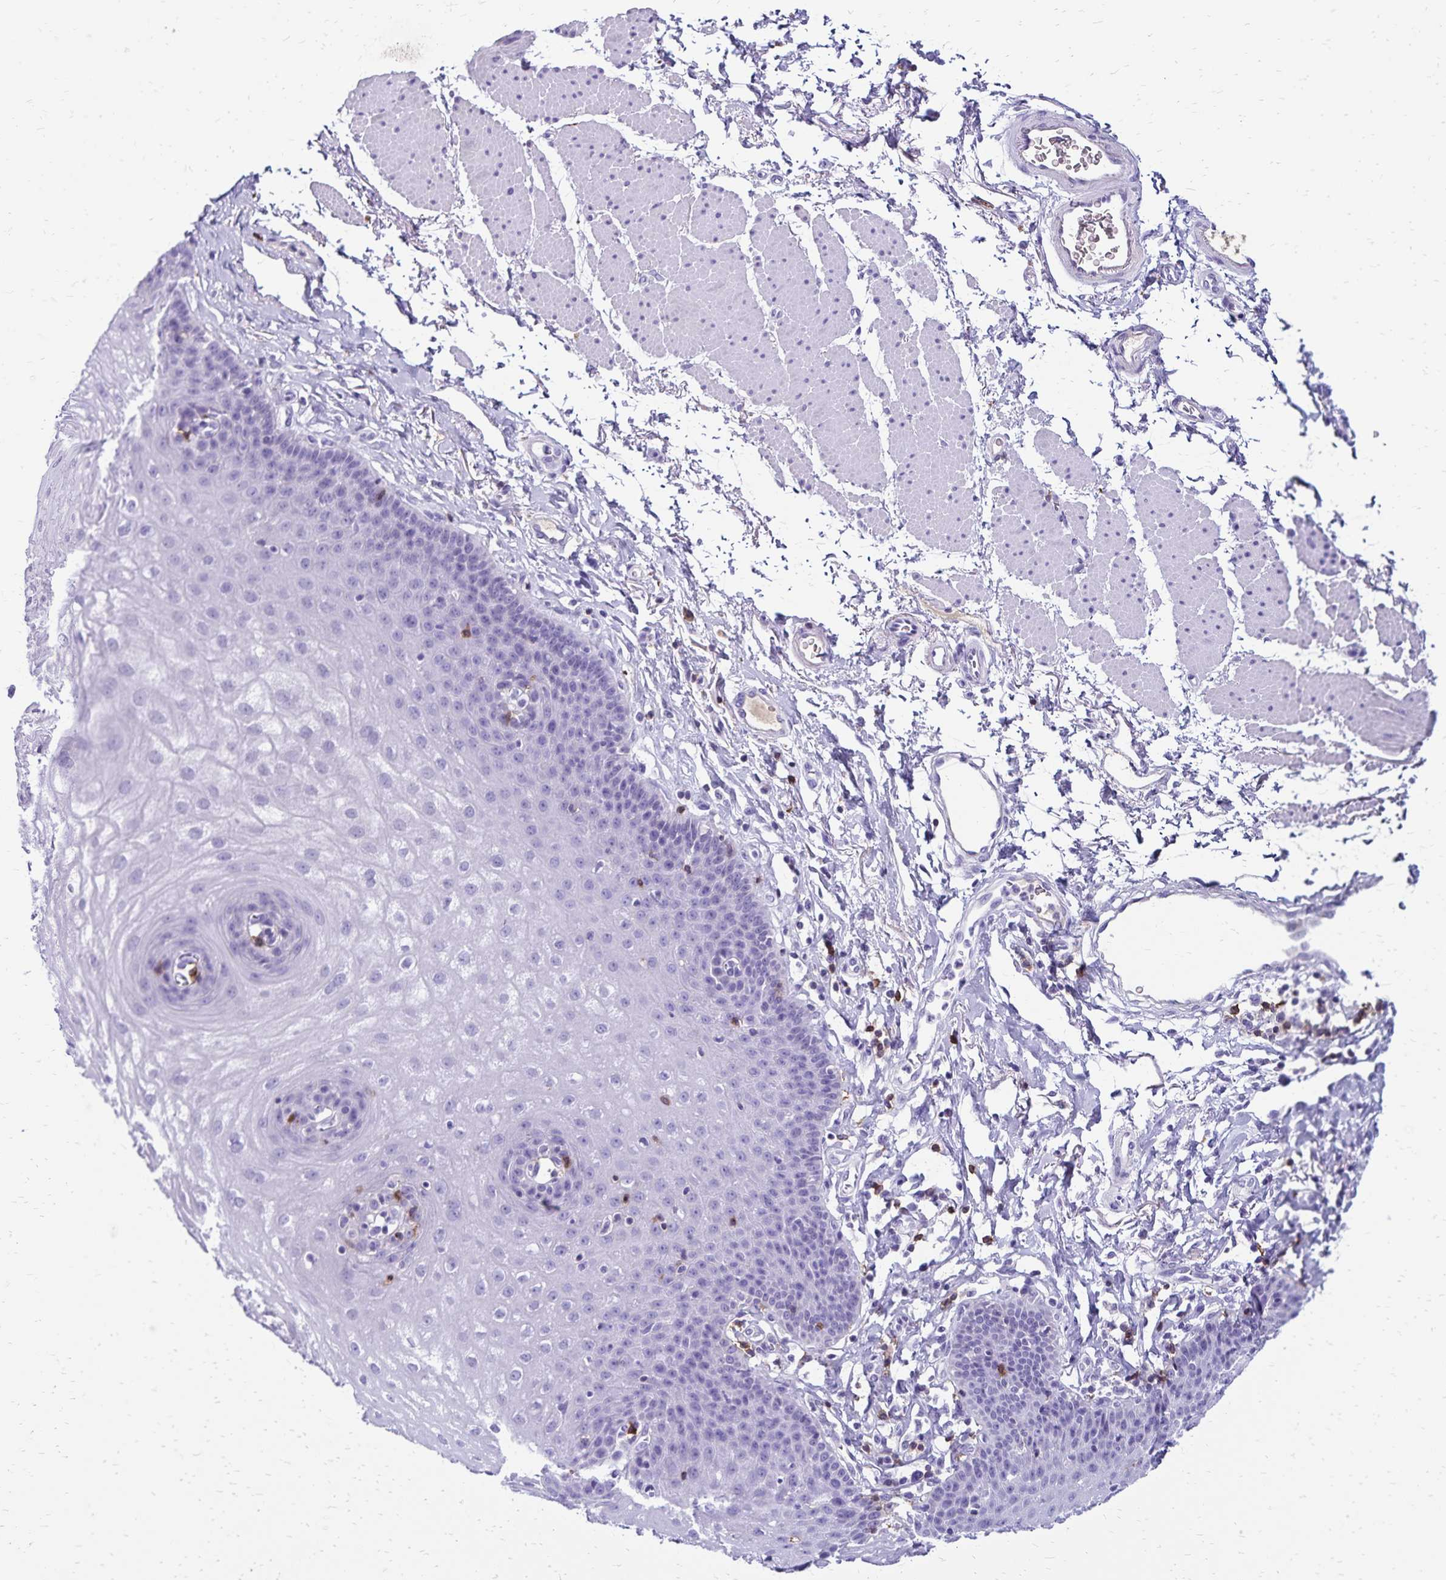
{"staining": {"intensity": "negative", "quantity": "none", "location": "none"}, "tissue": "esophagus", "cell_type": "Squamous epithelial cells", "image_type": "normal", "snomed": [{"axis": "morphology", "description": "Normal tissue, NOS"}, {"axis": "topography", "description": "Esophagus"}], "caption": "Immunohistochemical staining of benign human esophagus exhibits no significant expression in squamous epithelial cells. (DAB (3,3'-diaminobenzidine) immunohistochemistry (IHC) with hematoxylin counter stain).", "gene": "CD27", "patient": {"sex": "female", "age": 81}}